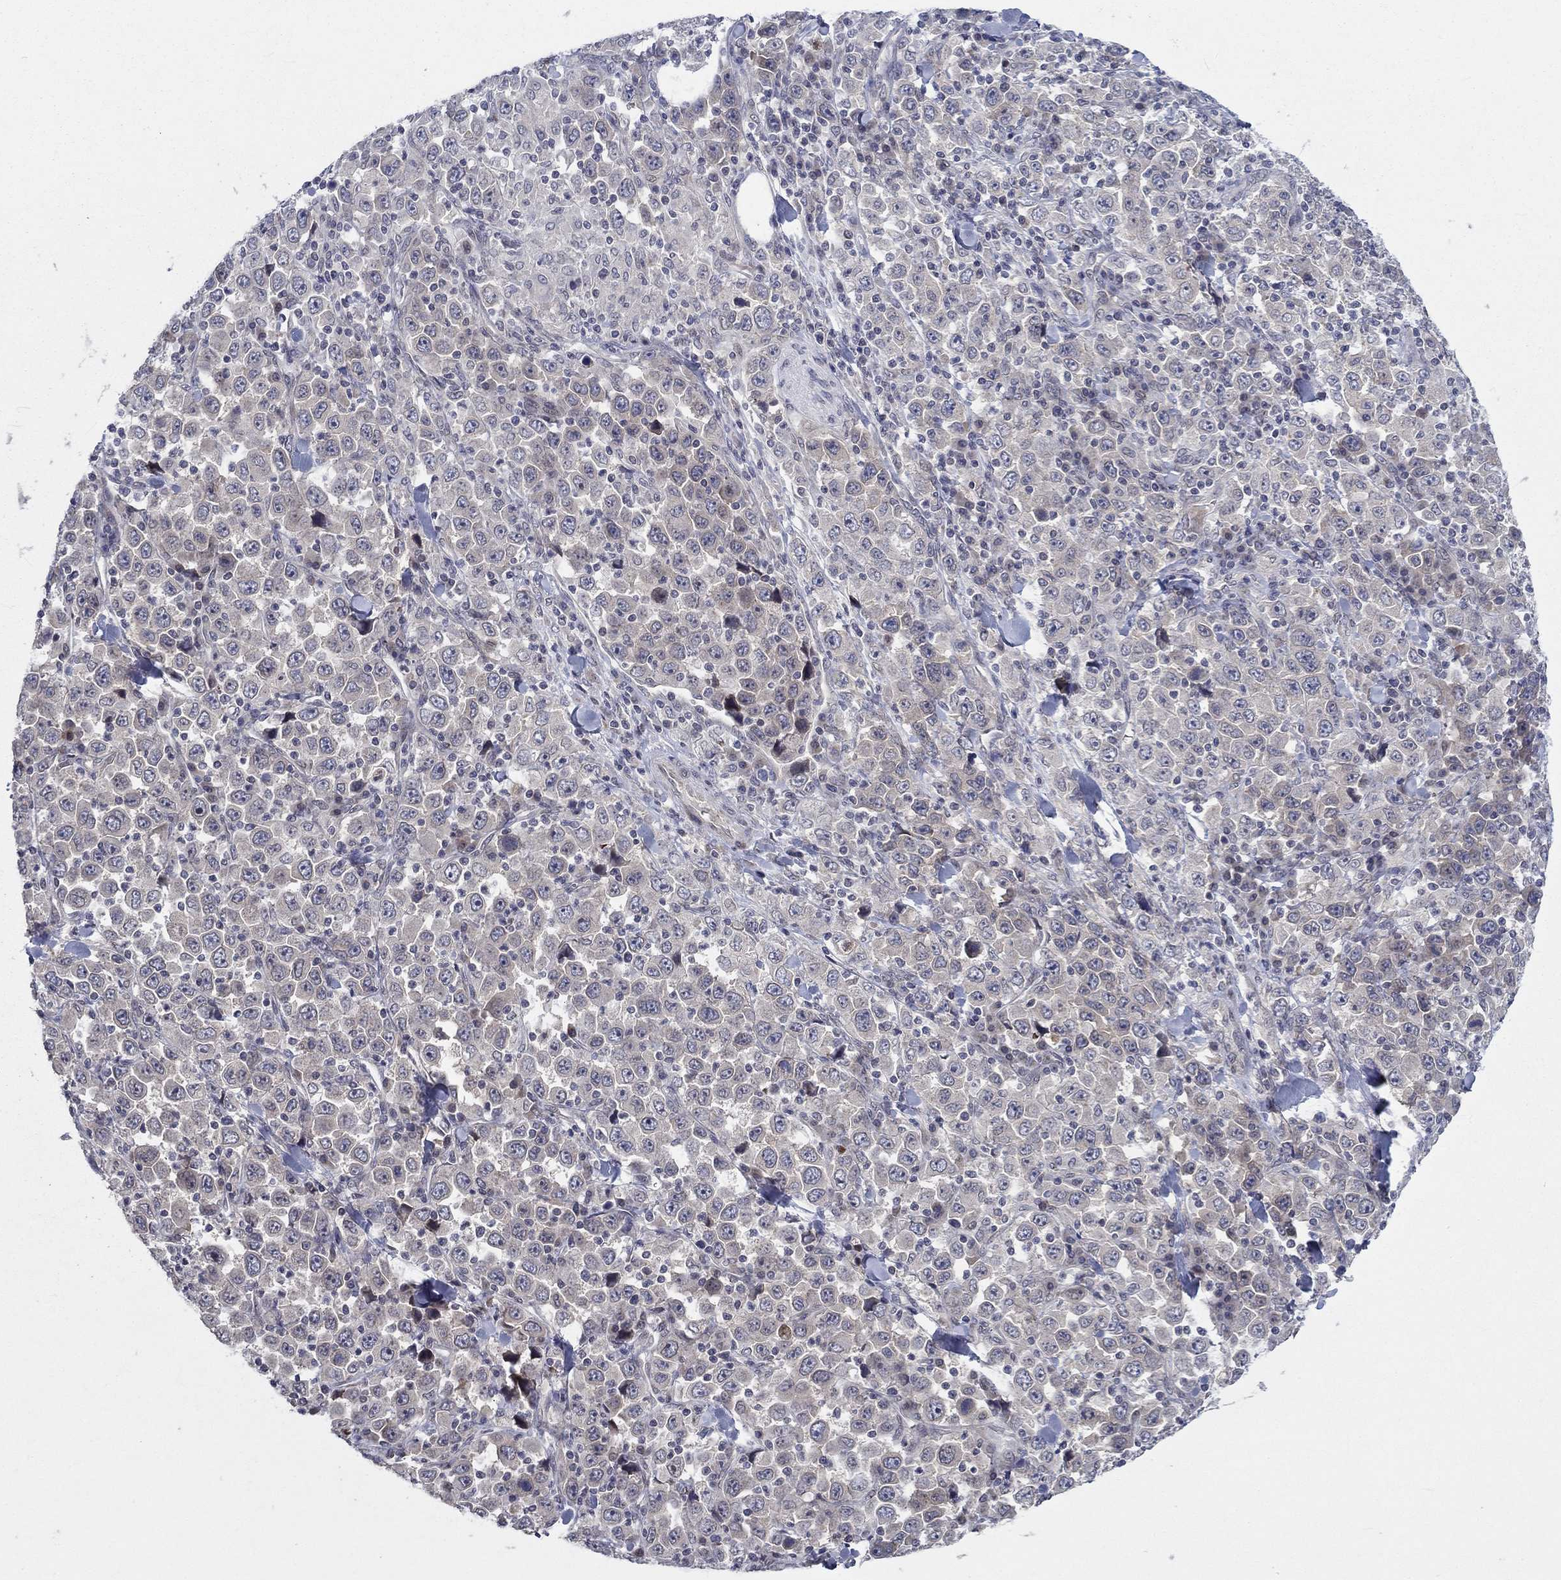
{"staining": {"intensity": "negative", "quantity": "none", "location": "none"}, "tissue": "stomach cancer", "cell_type": "Tumor cells", "image_type": "cancer", "snomed": [{"axis": "morphology", "description": "Normal tissue, NOS"}, {"axis": "morphology", "description": "Adenocarcinoma, NOS"}, {"axis": "topography", "description": "Stomach, upper"}, {"axis": "topography", "description": "Stomach"}], "caption": "Tumor cells are negative for brown protein staining in adenocarcinoma (stomach).", "gene": "CETN3", "patient": {"sex": "male", "age": 59}}